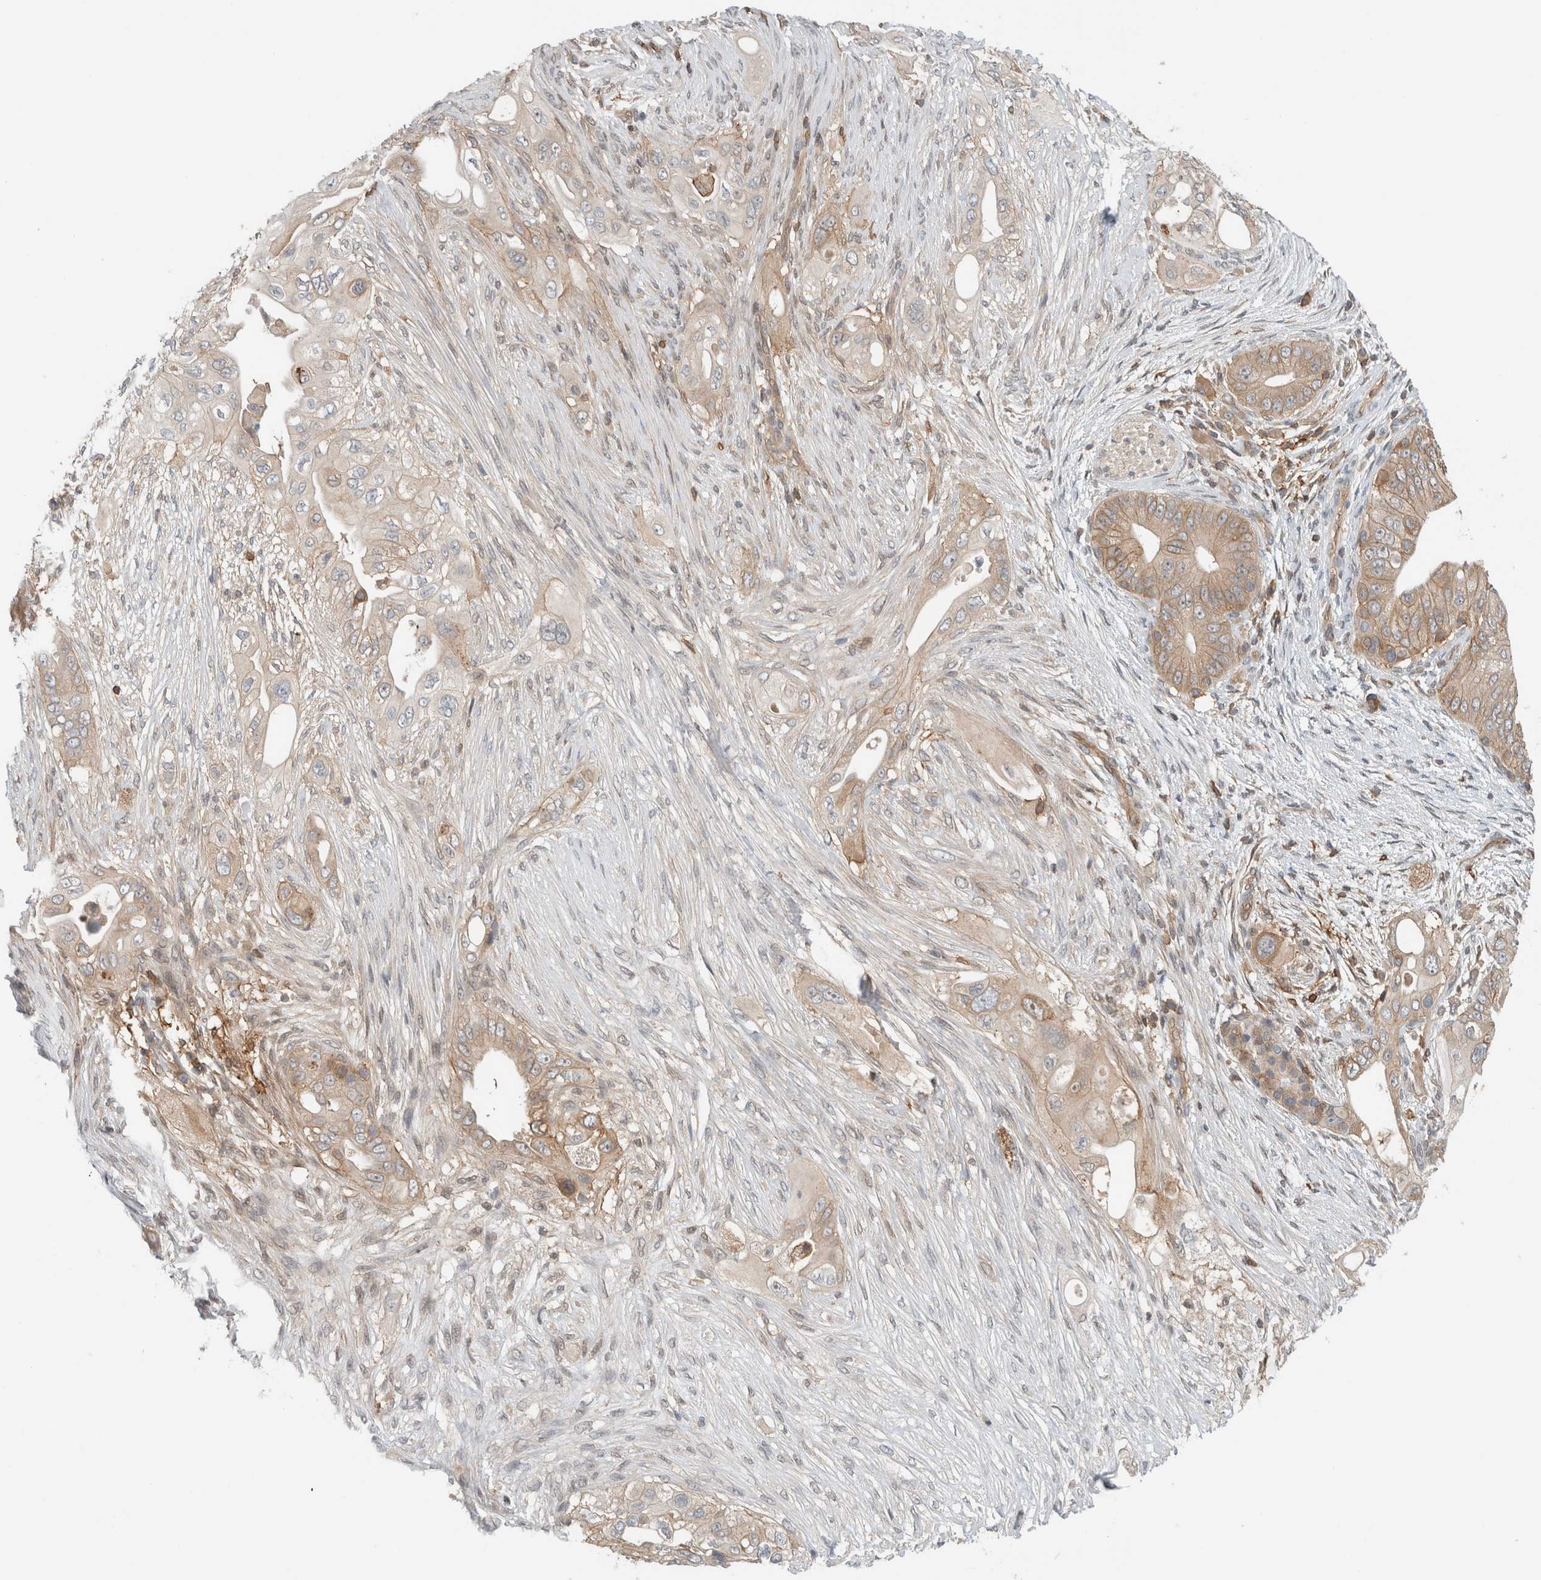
{"staining": {"intensity": "weak", "quantity": ">75%", "location": "cytoplasmic/membranous"}, "tissue": "pancreatic cancer", "cell_type": "Tumor cells", "image_type": "cancer", "snomed": [{"axis": "morphology", "description": "Adenocarcinoma, NOS"}, {"axis": "topography", "description": "Pancreas"}], "caption": "This photomicrograph reveals immunohistochemistry staining of adenocarcinoma (pancreatic), with low weak cytoplasmic/membranous expression in about >75% of tumor cells.", "gene": "PFDN4", "patient": {"sex": "male", "age": 53}}